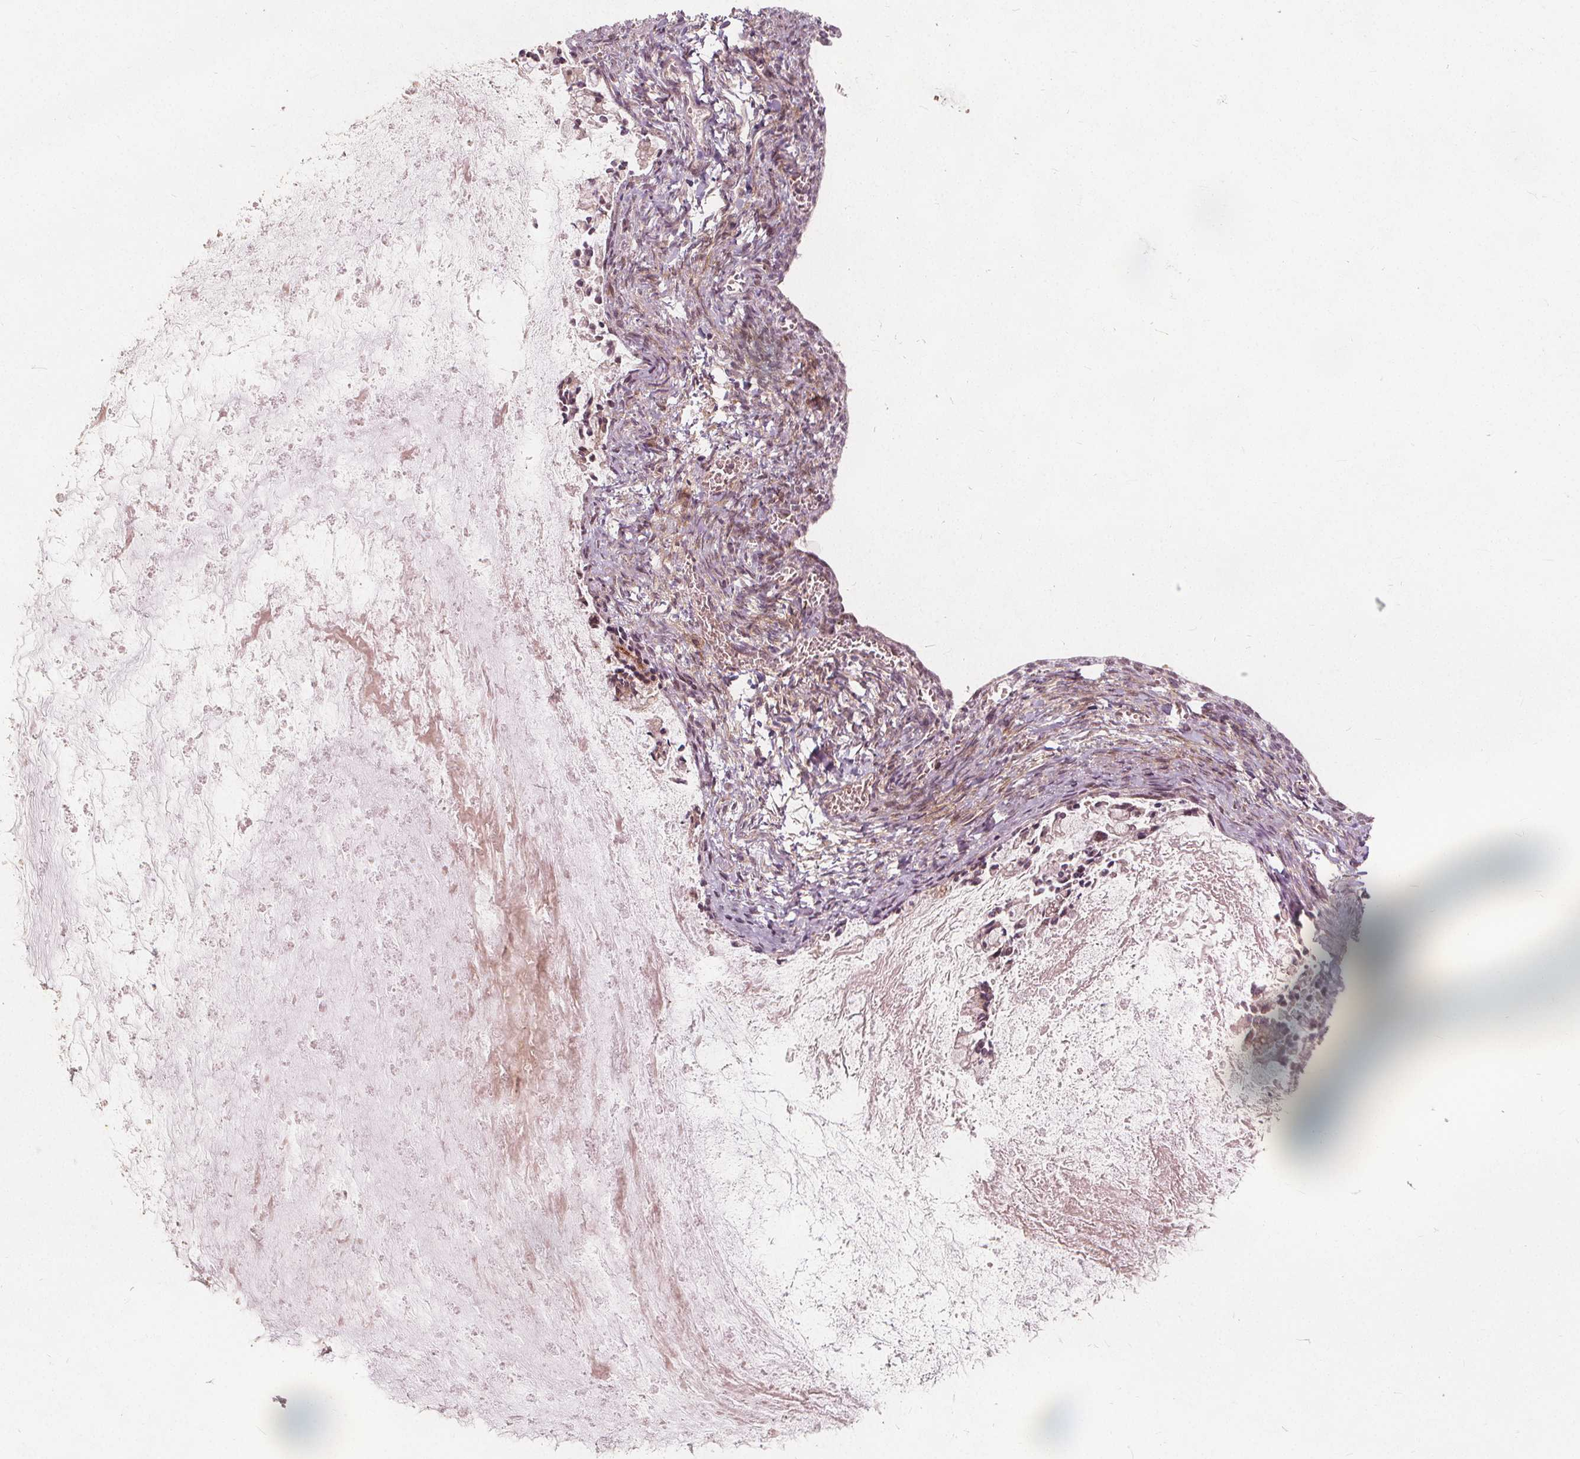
{"staining": {"intensity": "negative", "quantity": "none", "location": "none"}, "tissue": "ovarian cancer", "cell_type": "Tumor cells", "image_type": "cancer", "snomed": [{"axis": "morphology", "description": "Cystadenocarcinoma, mucinous, NOS"}, {"axis": "topography", "description": "Ovary"}], "caption": "Human ovarian cancer stained for a protein using immunohistochemistry (IHC) demonstrates no expression in tumor cells.", "gene": "PTPRT", "patient": {"sex": "female", "age": 67}}